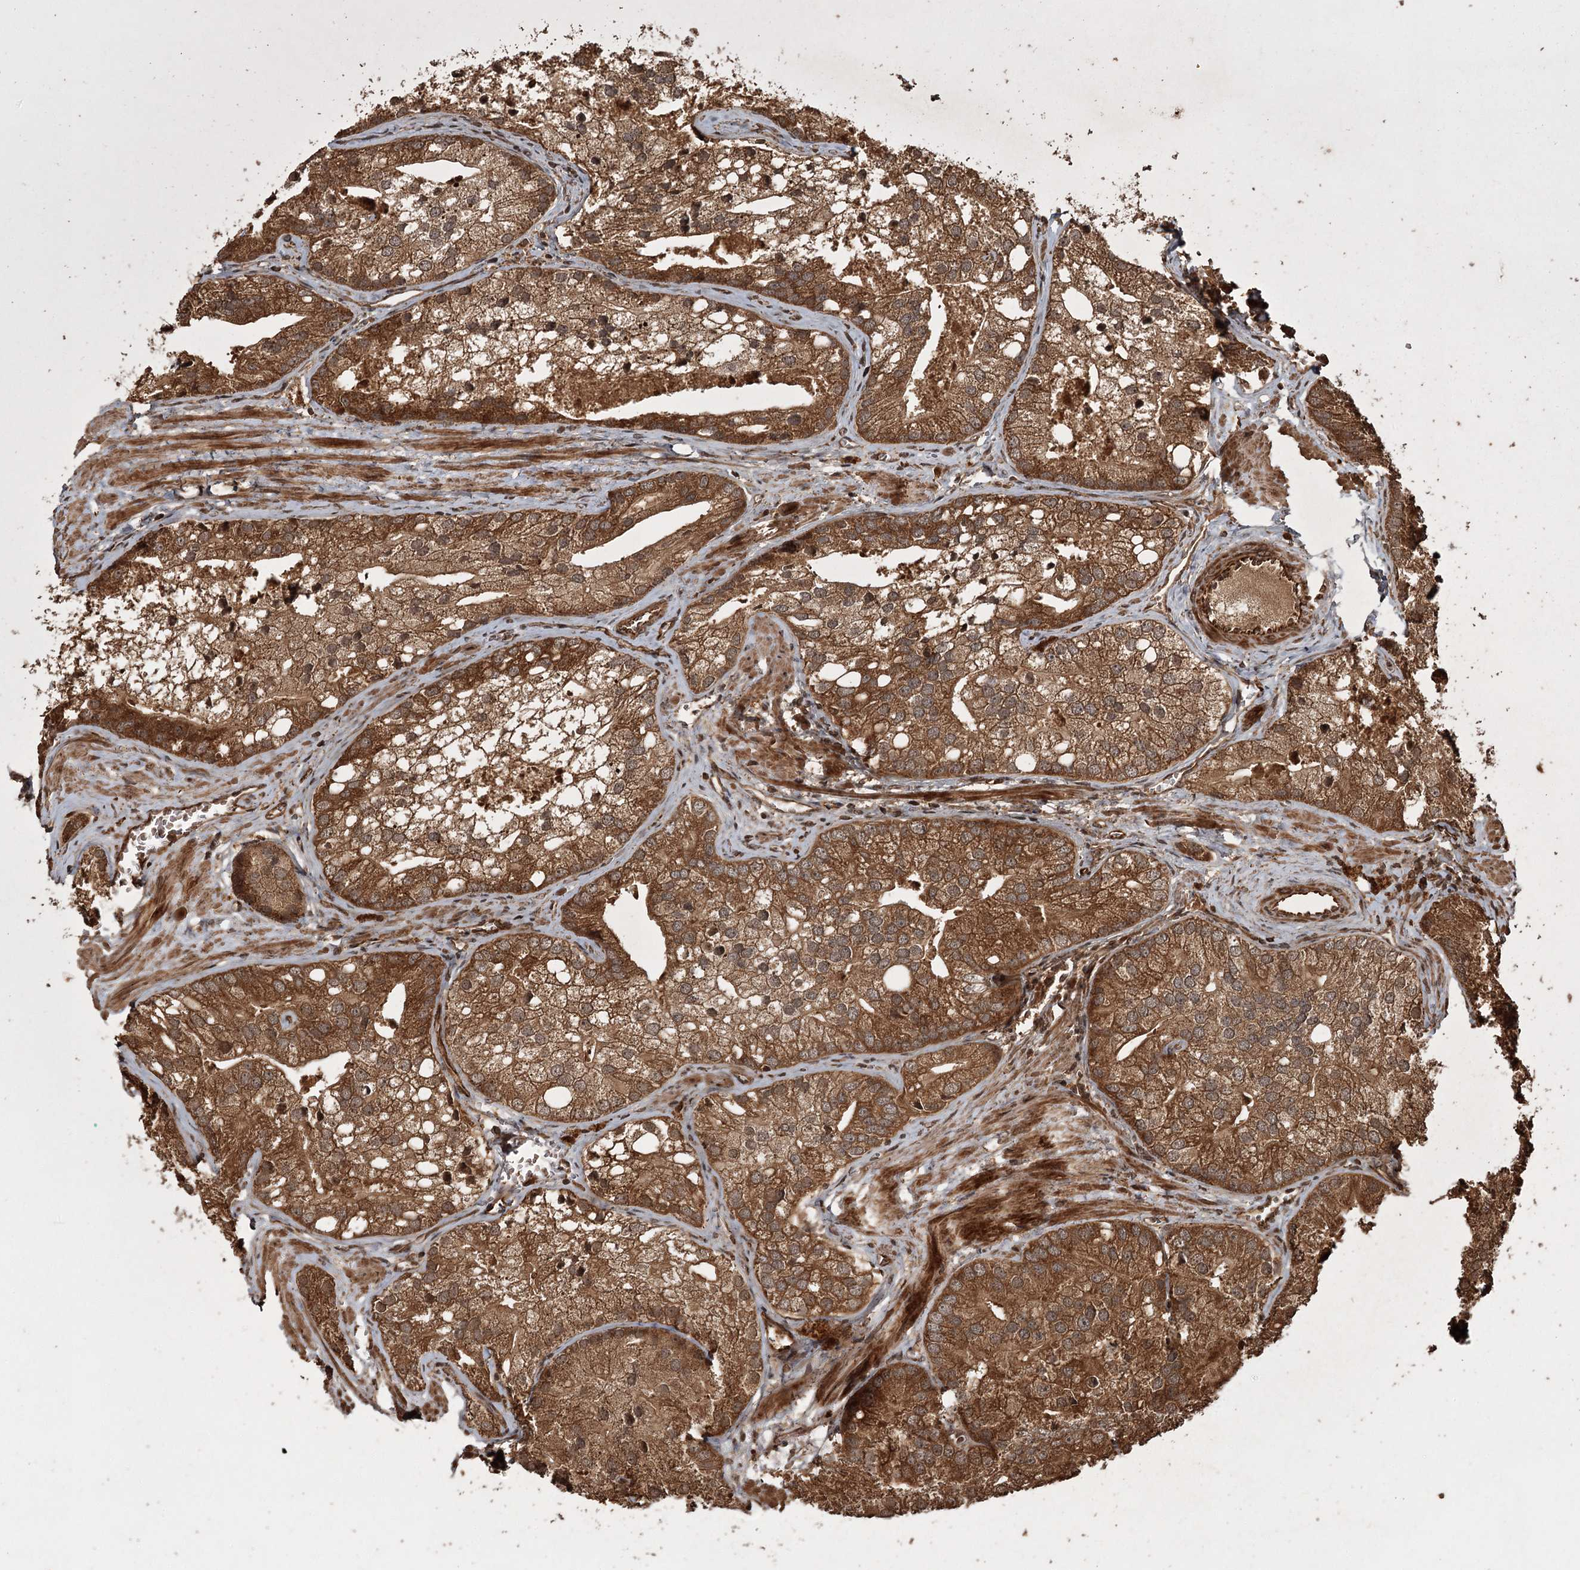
{"staining": {"intensity": "strong", "quantity": ">75%", "location": "cytoplasmic/membranous"}, "tissue": "prostate cancer", "cell_type": "Tumor cells", "image_type": "cancer", "snomed": [{"axis": "morphology", "description": "Adenocarcinoma, Low grade"}, {"axis": "topography", "description": "Prostate"}], "caption": "Human adenocarcinoma (low-grade) (prostate) stained with a protein marker demonstrates strong staining in tumor cells.", "gene": "RPAP3", "patient": {"sex": "male", "age": 69}}